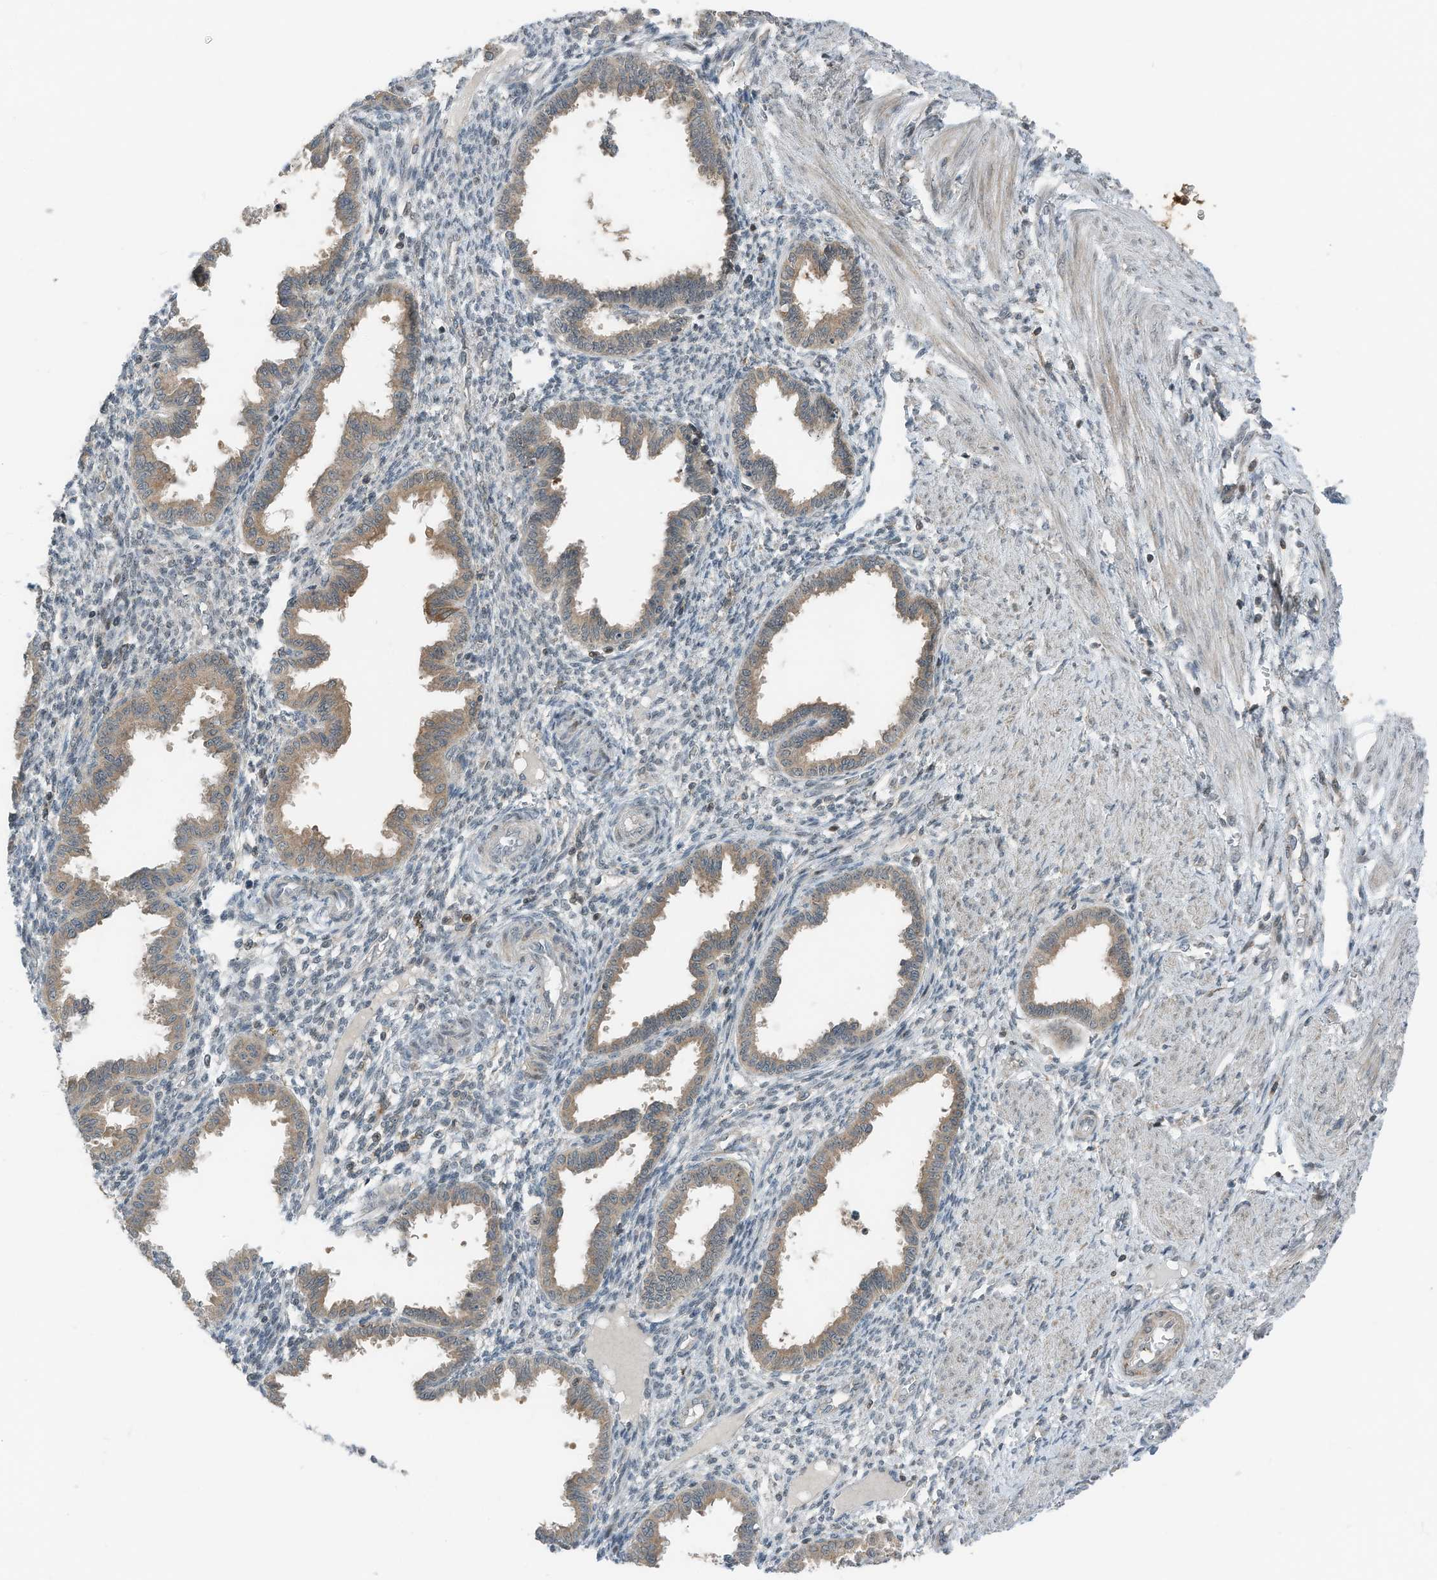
{"staining": {"intensity": "negative", "quantity": "none", "location": "none"}, "tissue": "endometrium", "cell_type": "Cells in endometrial stroma", "image_type": "normal", "snomed": [{"axis": "morphology", "description": "Normal tissue, NOS"}, {"axis": "topography", "description": "Endometrium"}], "caption": "Immunohistochemistry (IHC) histopathology image of normal endometrium: human endometrium stained with DAB shows no significant protein staining in cells in endometrial stroma.", "gene": "RMND1", "patient": {"sex": "female", "age": 33}}